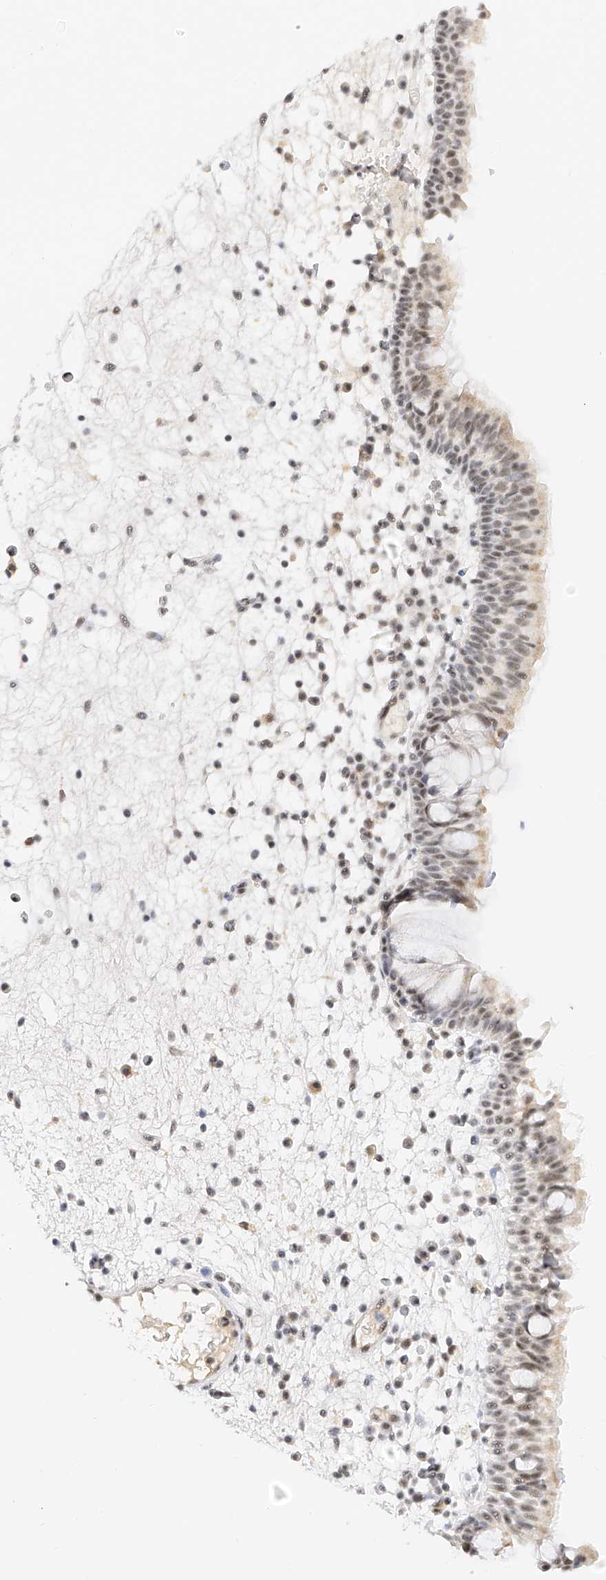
{"staining": {"intensity": "moderate", "quantity": ">75%", "location": "nuclear"}, "tissue": "nasopharynx", "cell_type": "Respiratory epithelial cells", "image_type": "normal", "snomed": [{"axis": "morphology", "description": "Normal tissue, NOS"}, {"axis": "morphology", "description": "Inflammation, NOS"}, {"axis": "morphology", "description": "Malignant melanoma, Metastatic site"}, {"axis": "topography", "description": "Nasopharynx"}], "caption": "IHC staining of normal nasopharynx, which exhibits medium levels of moderate nuclear staining in about >75% of respiratory epithelial cells indicating moderate nuclear protein expression. The staining was performed using DAB (3,3'-diaminobenzidine) (brown) for protein detection and nuclei were counterstained in hematoxylin (blue).", "gene": "NRF1", "patient": {"sex": "male", "age": 70}}